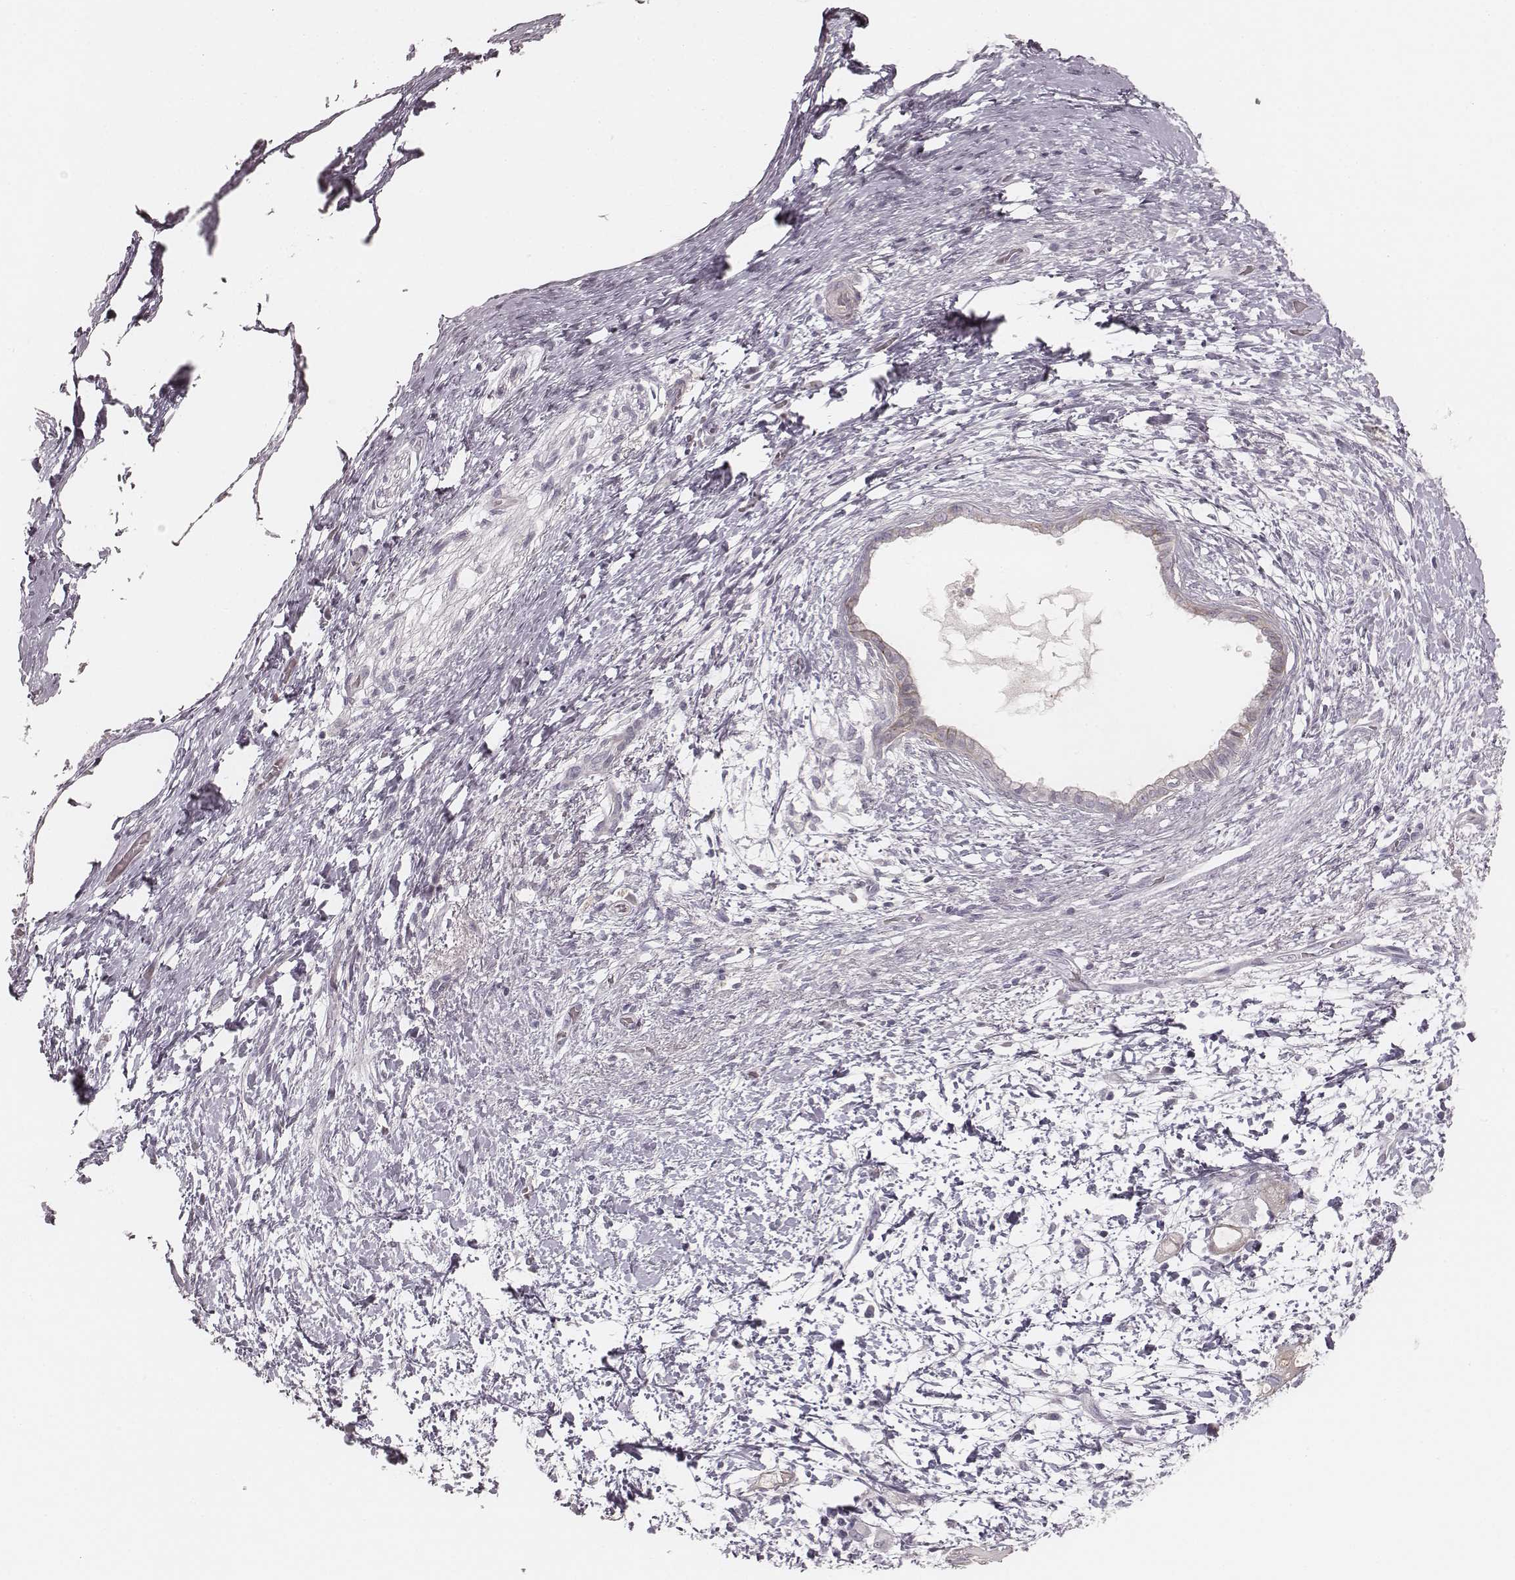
{"staining": {"intensity": "negative", "quantity": "none", "location": "none"}, "tissue": "pancreatic cancer", "cell_type": "Tumor cells", "image_type": "cancer", "snomed": [{"axis": "morphology", "description": "Adenocarcinoma, NOS"}, {"axis": "topography", "description": "Pancreas"}], "caption": "Micrograph shows no significant protein expression in tumor cells of pancreatic cancer (adenocarcinoma).", "gene": "SPATA24", "patient": {"sex": "female", "age": 72}}